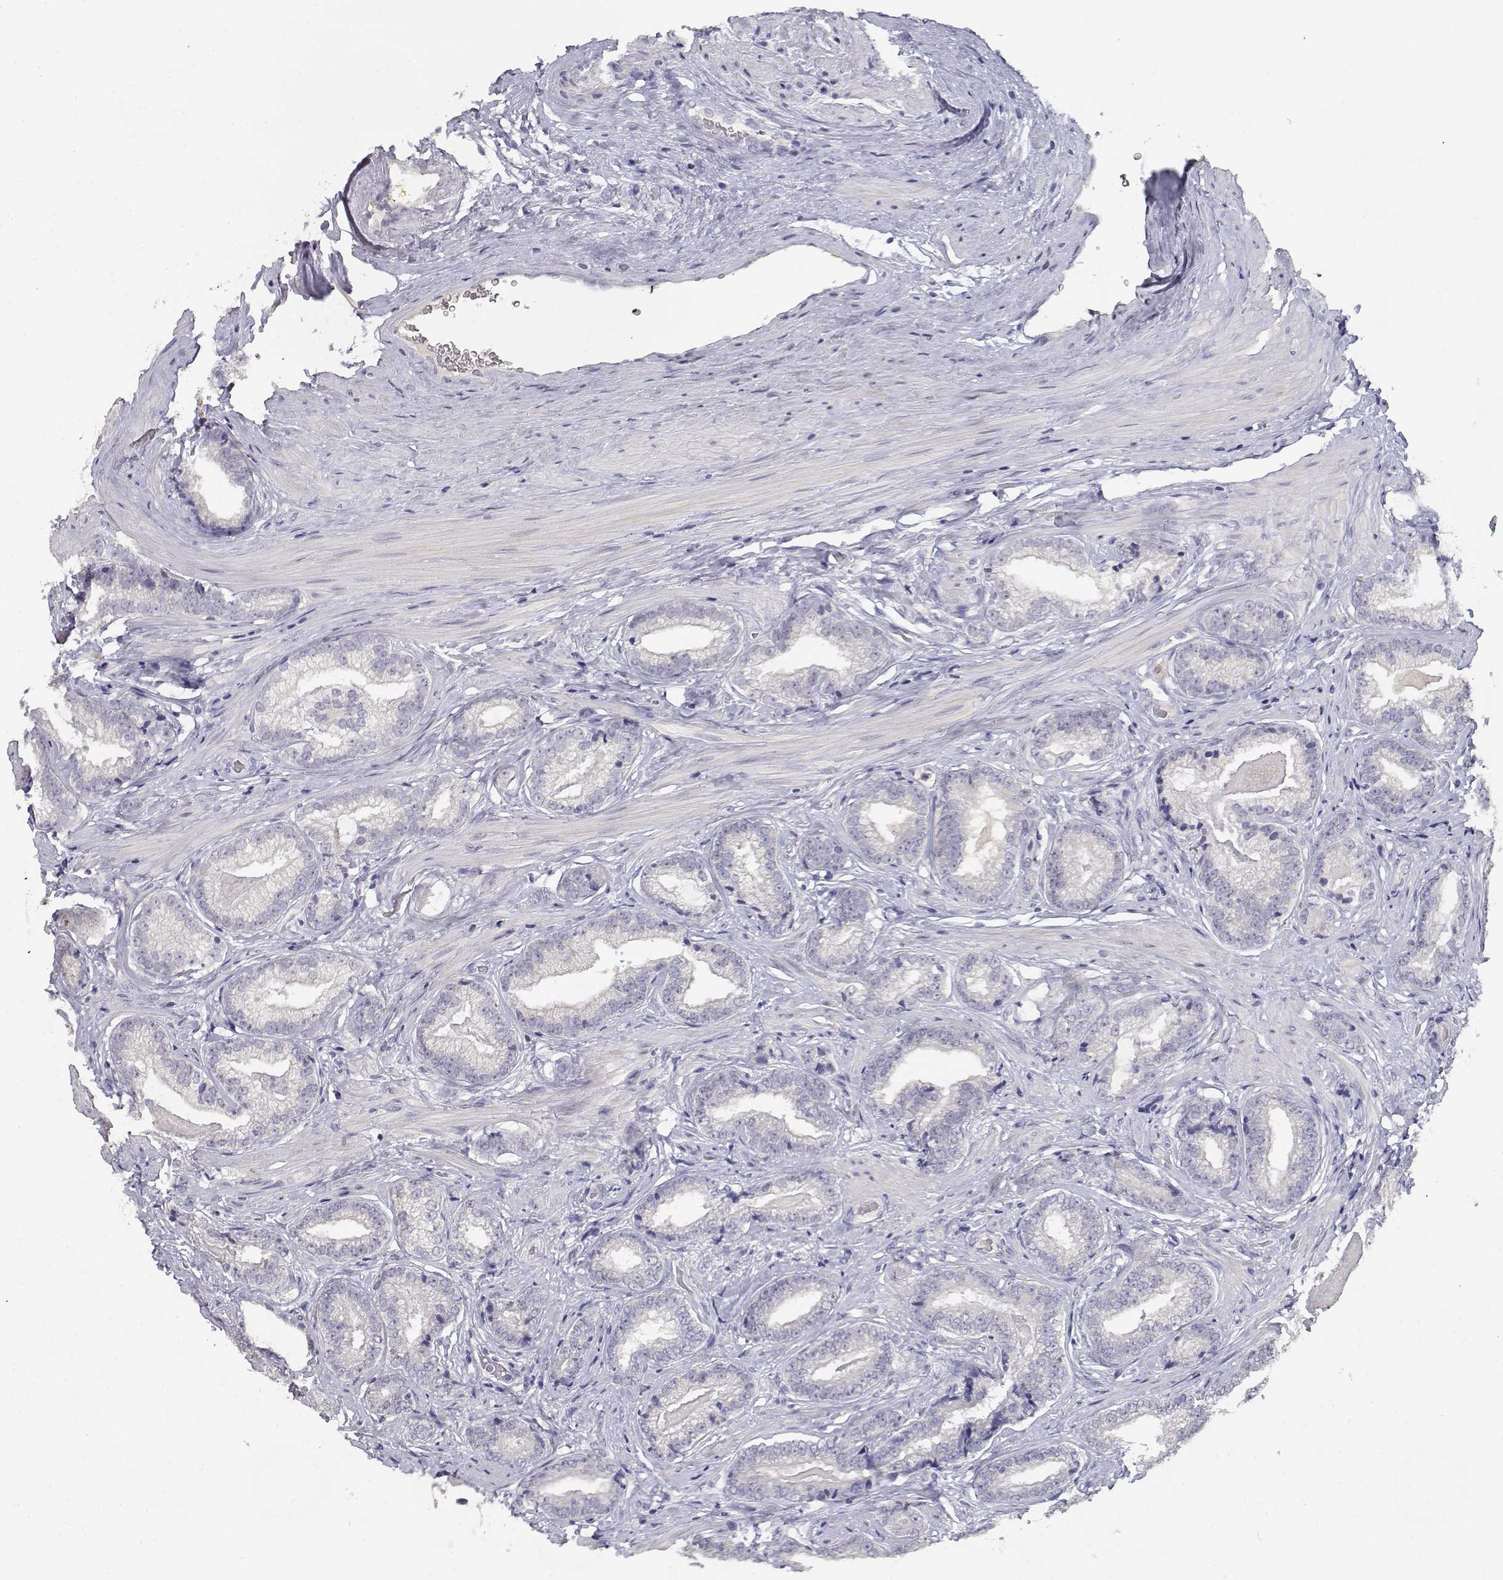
{"staining": {"intensity": "negative", "quantity": "none", "location": "none"}, "tissue": "prostate cancer", "cell_type": "Tumor cells", "image_type": "cancer", "snomed": [{"axis": "morphology", "description": "Adenocarcinoma, Low grade"}, {"axis": "topography", "description": "Prostate"}], "caption": "IHC image of prostate cancer (low-grade adenocarcinoma) stained for a protein (brown), which demonstrates no expression in tumor cells.", "gene": "ADA", "patient": {"sex": "male", "age": 61}}